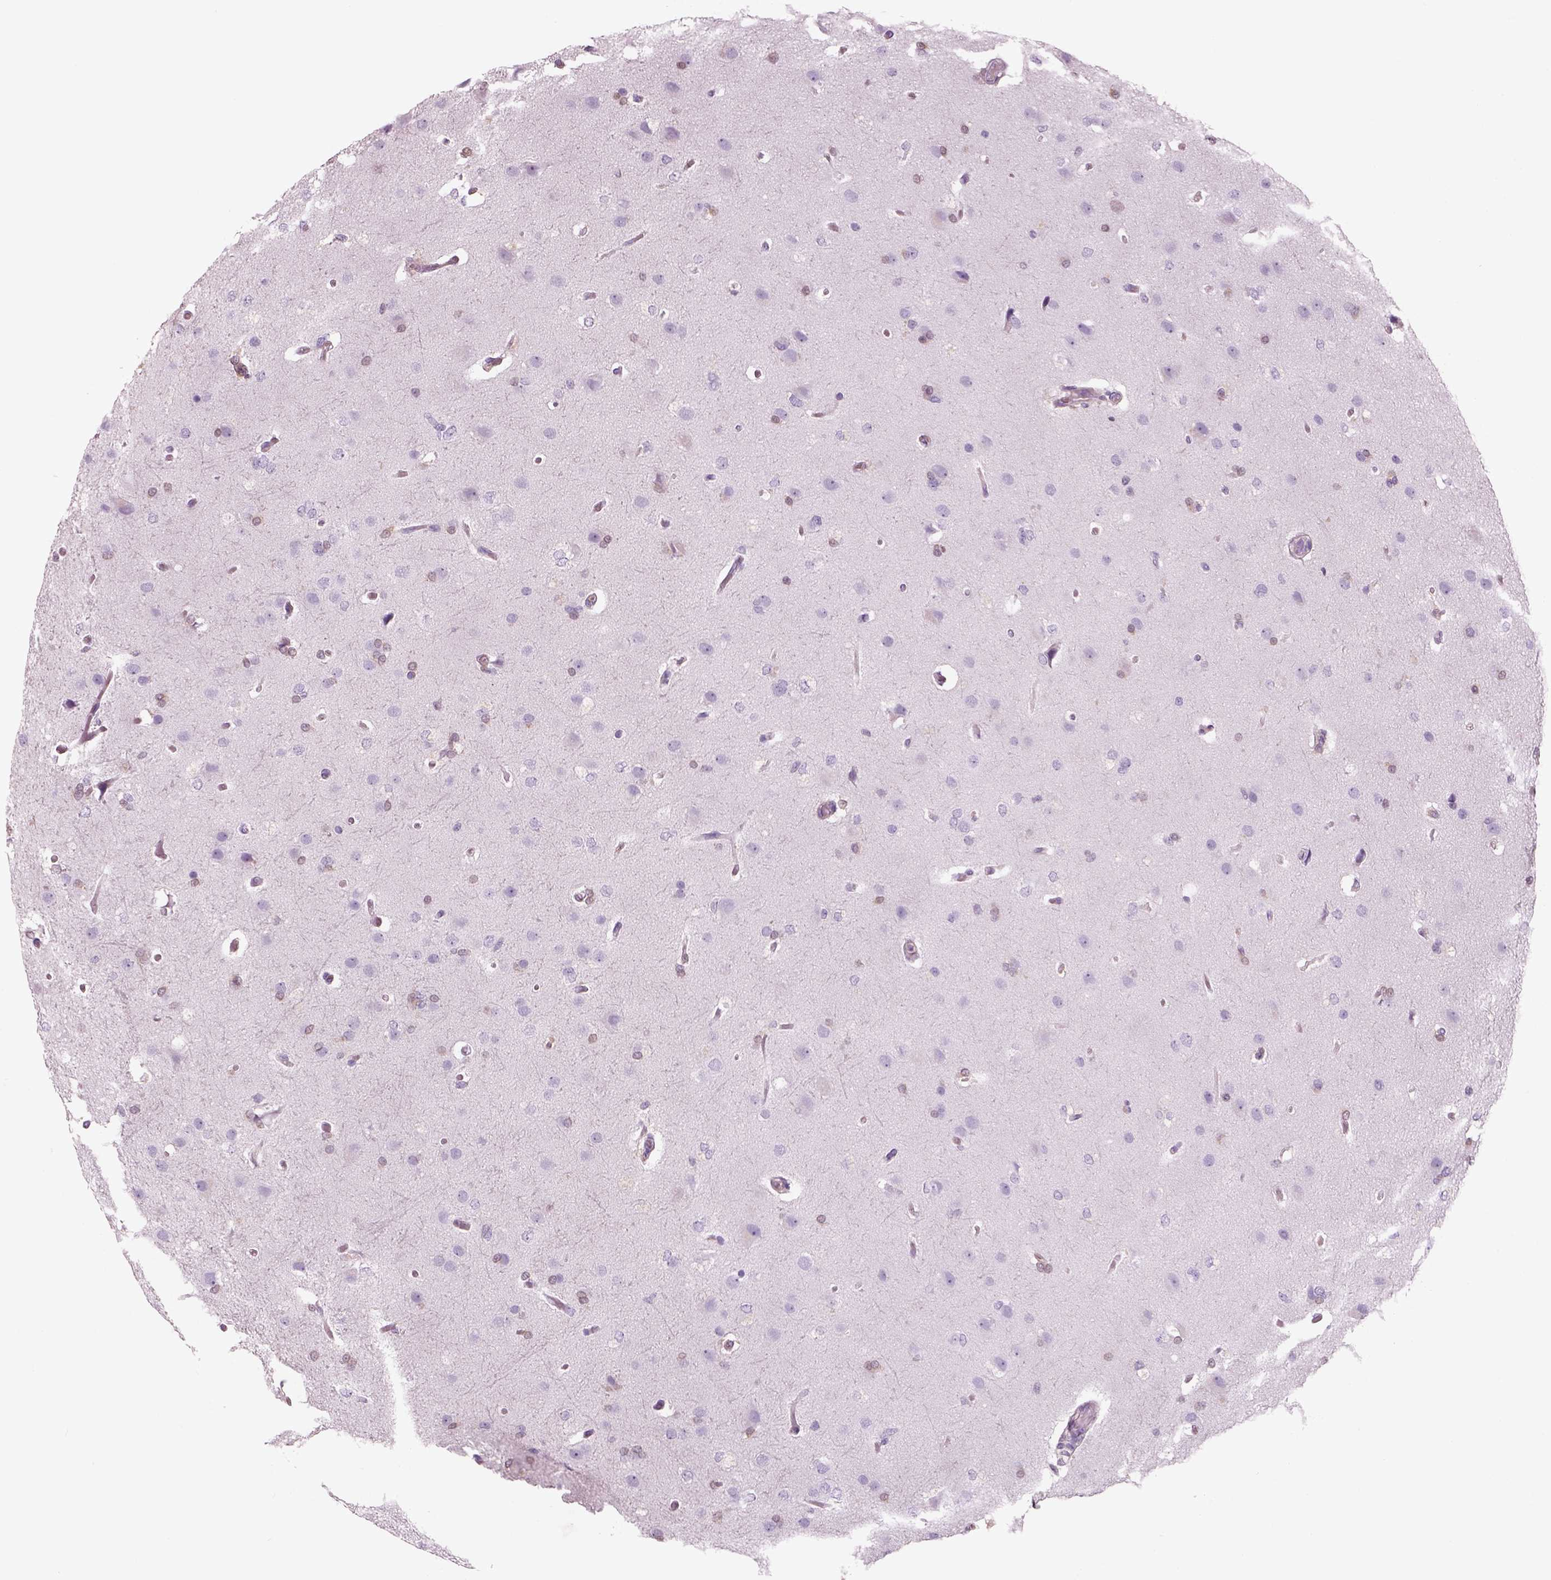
{"staining": {"intensity": "negative", "quantity": "none", "location": "none"}, "tissue": "glioma", "cell_type": "Tumor cells", "image_type": "cancer", "snomed": [{"axis": "morphology", "description": "Glioma, malignant, High grade"}, {"axis": "topography", "description": "Brain"}], "caption": "The photomicrograph demonstrates no significant expression in tumor cells of malignant high-grade glioma. (DAB IHC, high magnification).", "gene": "SLC1A7", "patient": {"sex": "male", "age": 68}}